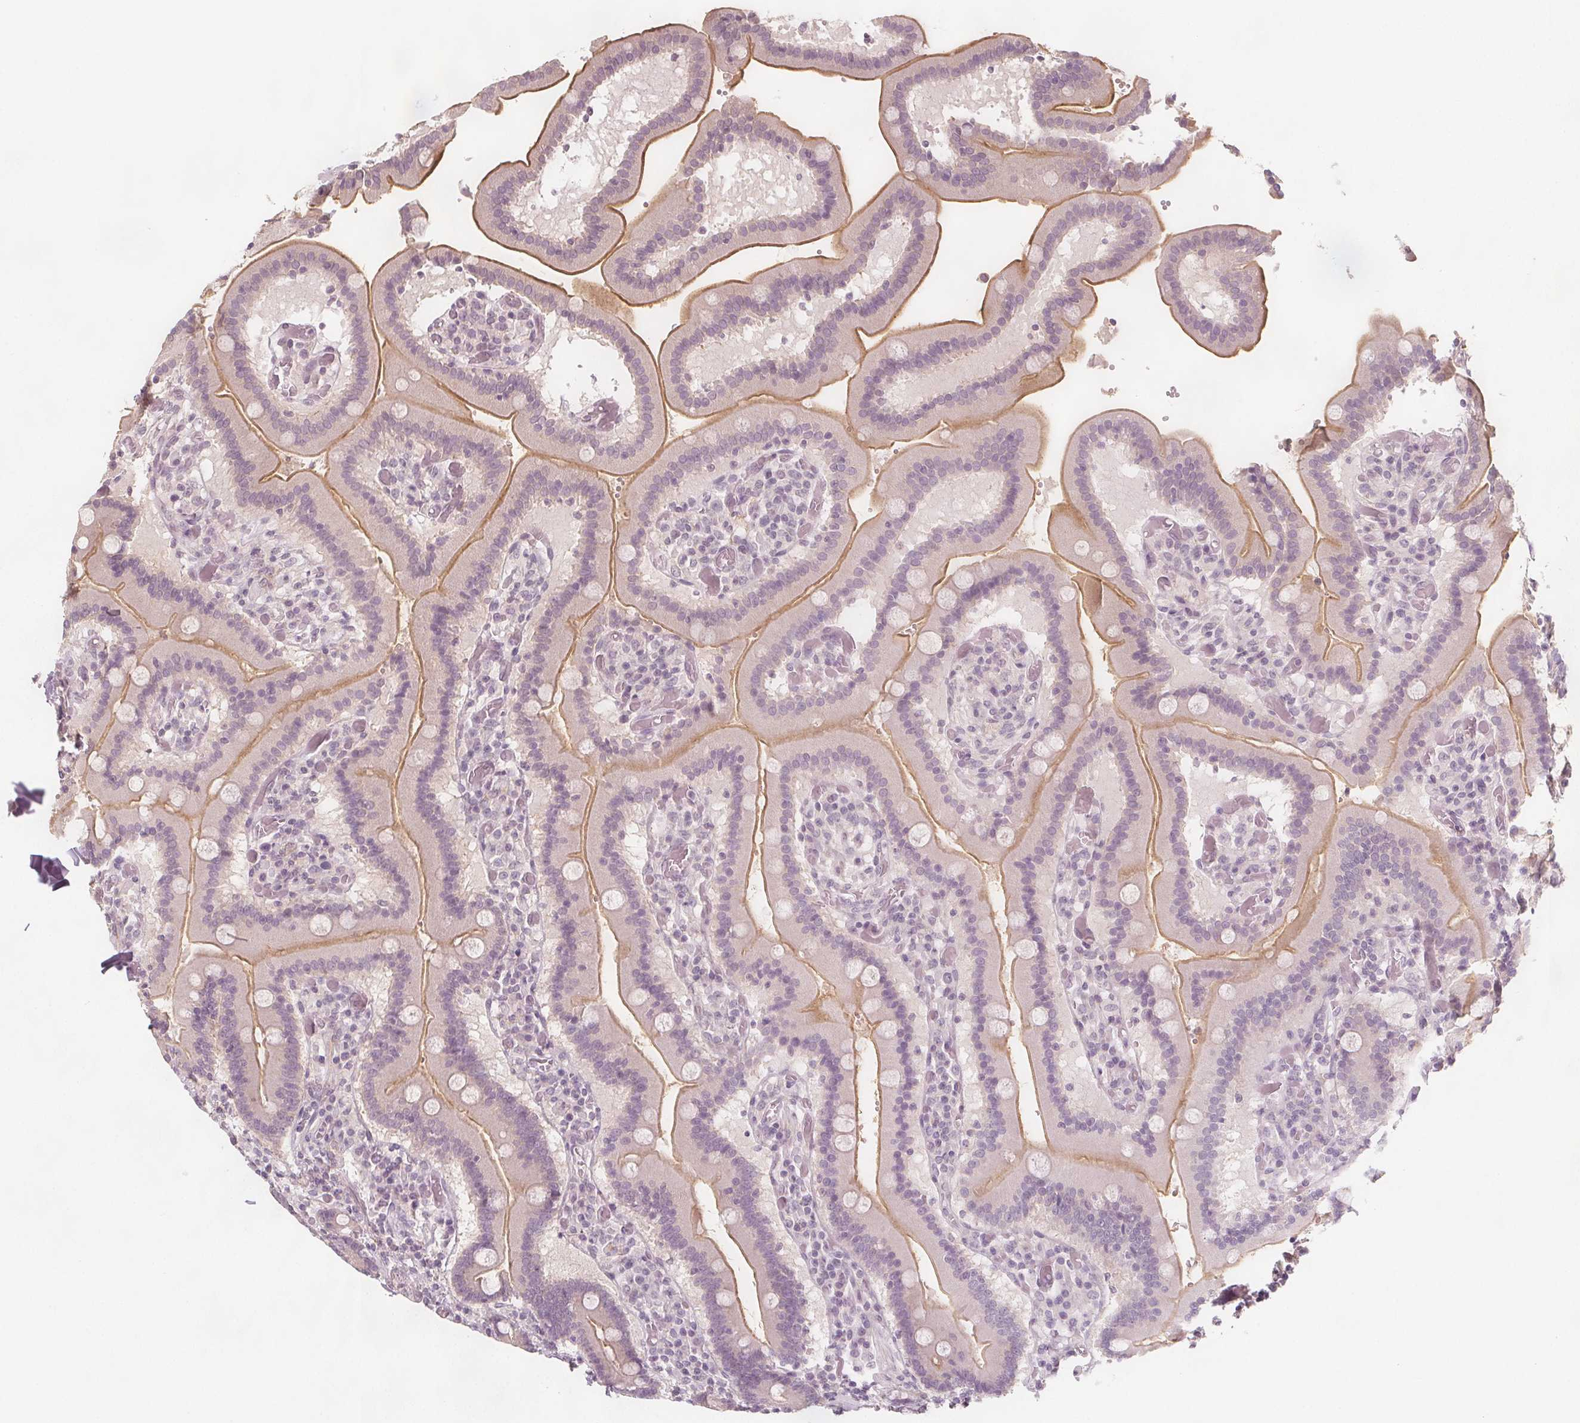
{"staining": {"intensity": "moderate", "quantity": "25%-75%", "location": "cytoplasmic/membranous"}, "tissue": "duodenum", "cell_type": "Glandular cells", "image_type": "normal", "snomed": [{"axis": "morphology", "description": "Normal tissue, NOS"}, {"axis": "topography", "description": "Duodenum"}], "caption": "IHC staining of benign duodenum, which displays medium levels of moderate cytoplasmic/membranous expression in approximately 25%-75% of glandular cells indicating moderate cytoplasmic/membranous protein positivity. The staining was performed using DAB (3,3'-diaminobenzidine) (brown) for protein detection and nuclei were counterstained in hematoxylin (blue).", "gene": "C1orf167", "patient": {"sex": "female", "age": 62}}